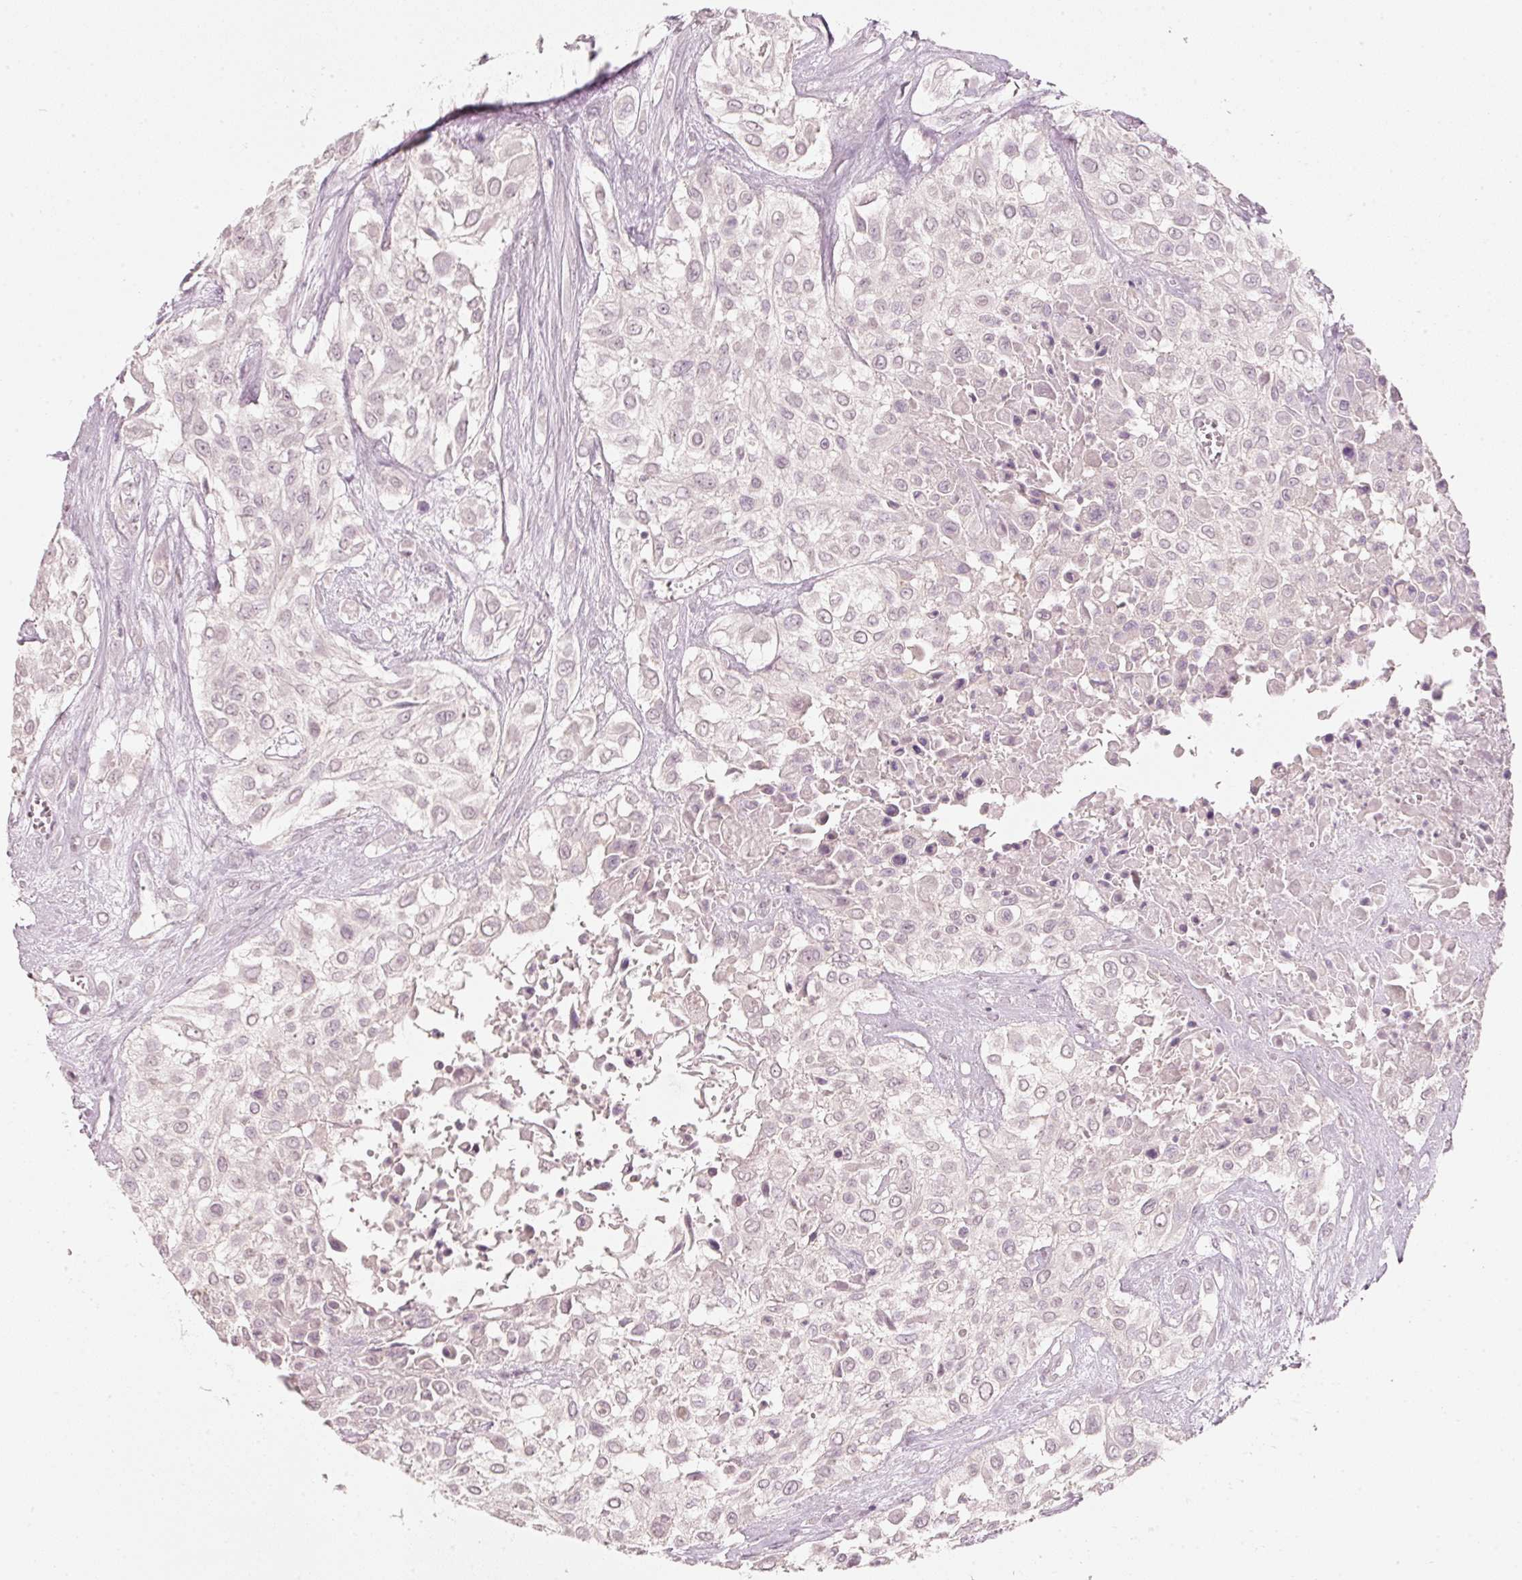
{"staining": {"intensity": "negative", "quantity": "none", "location": "none"}, "tissue": "urothelial cancer", "cell_type": "Tumor cells", "image_type": "cancer", "snomed": [{"axis": "morphology", "description": "Urothelial carcinoma, High grade"}, {"axis": "topography", "description": "Urinary bladder"}], "caption": "High magnification brightfield microscopy of urothelial cancer stained with DAB (3,3'-diaminobenzidine) (brown) and counterstained with hematoxylin (blue): tumor cells show no significant staining. Nuclei are stained in blue.", "gene": "STEAP1", "patient": {"sex": "male", "age": 57}}